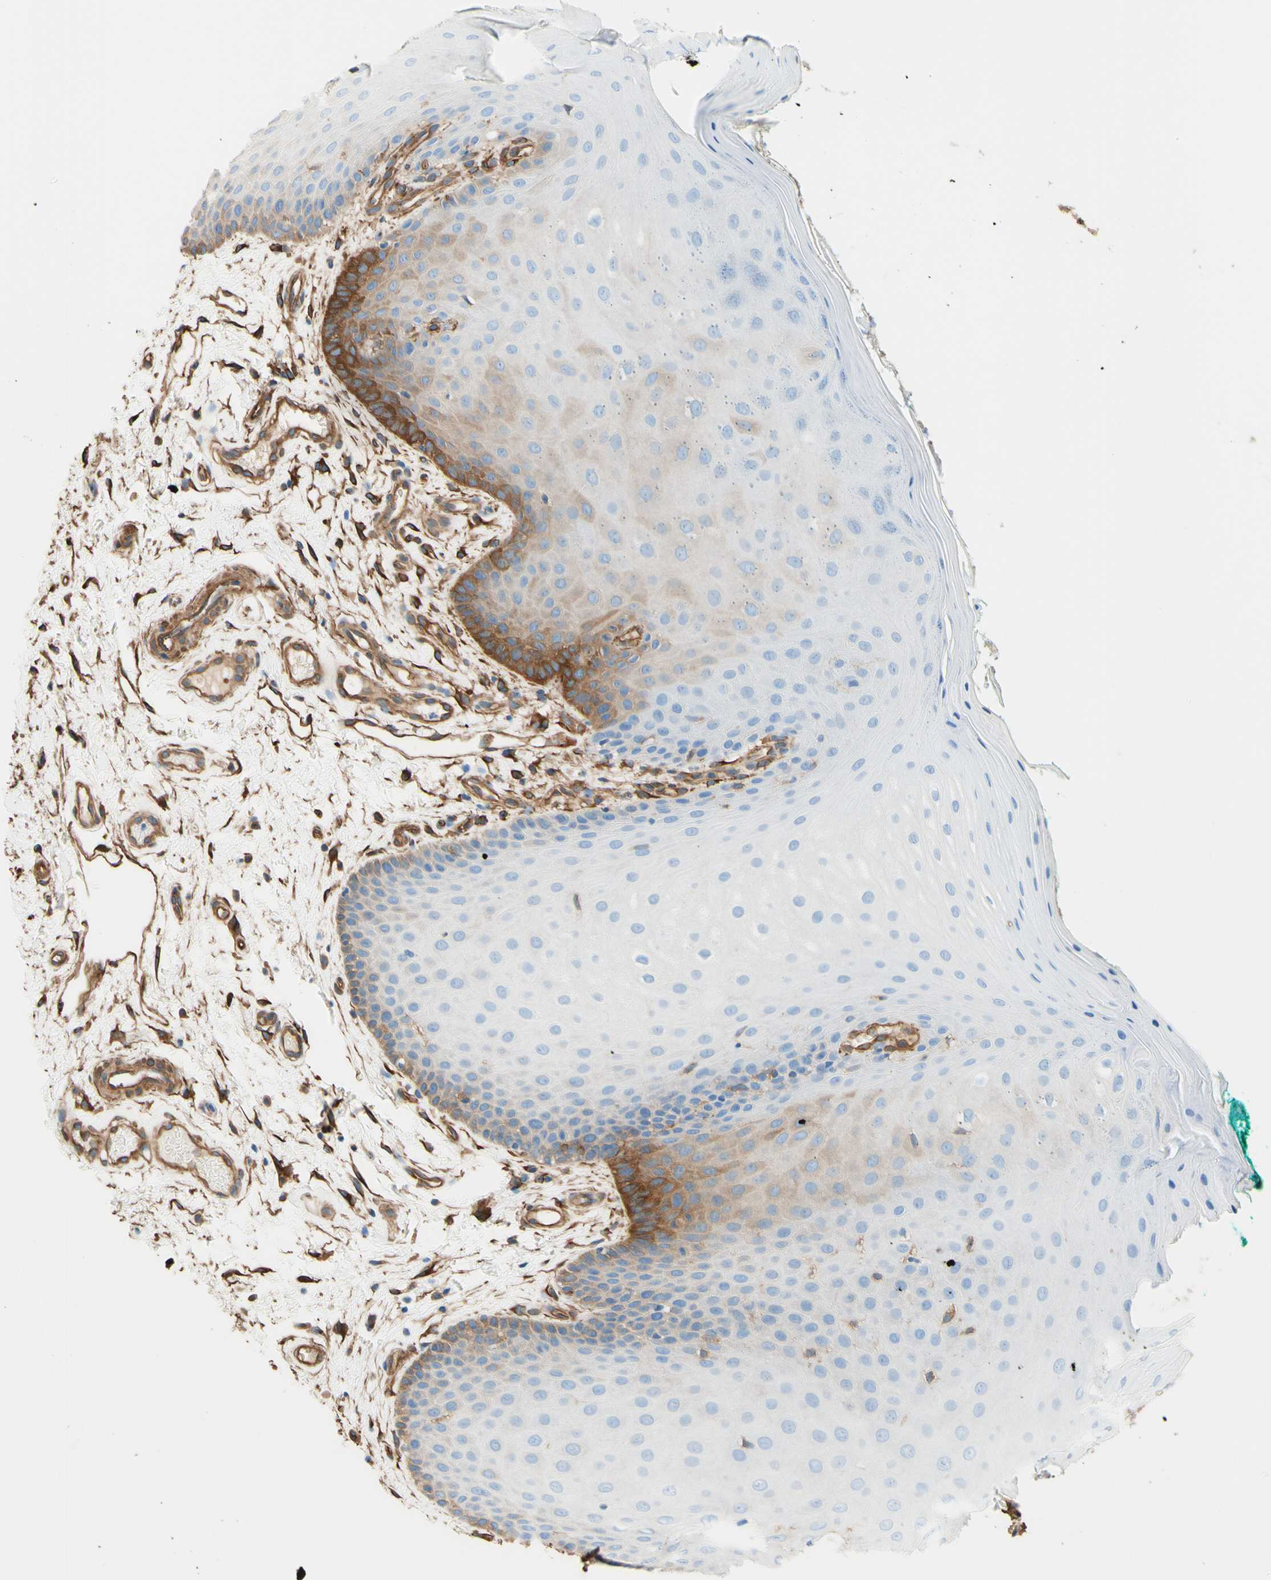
{"staining": {"intensity": "moderate", "quantity": "<25%", "location": "cytoplasmic/membranous"}, "tissue": "oral mucosa", "cell_type": "Squamous epithelial cells", "image_type": "normal", "snomed": [{"axis": "morphology", "description": "Normal tissue, NOS"}, {"axis": "topography", "description": "Skeletal muscle"}, {"axis": "topography", "description": "Oral tissue"}], "caption": "High-power microscopy captured an immunohistochemistry micrograph of benign oral mucosa, revealing moderate cytoplasmic/membranous expression in about <25% of squamous epithelial cells.", "gene": "DPYSL3", "patient": {"sex": "male", "age": 58}}